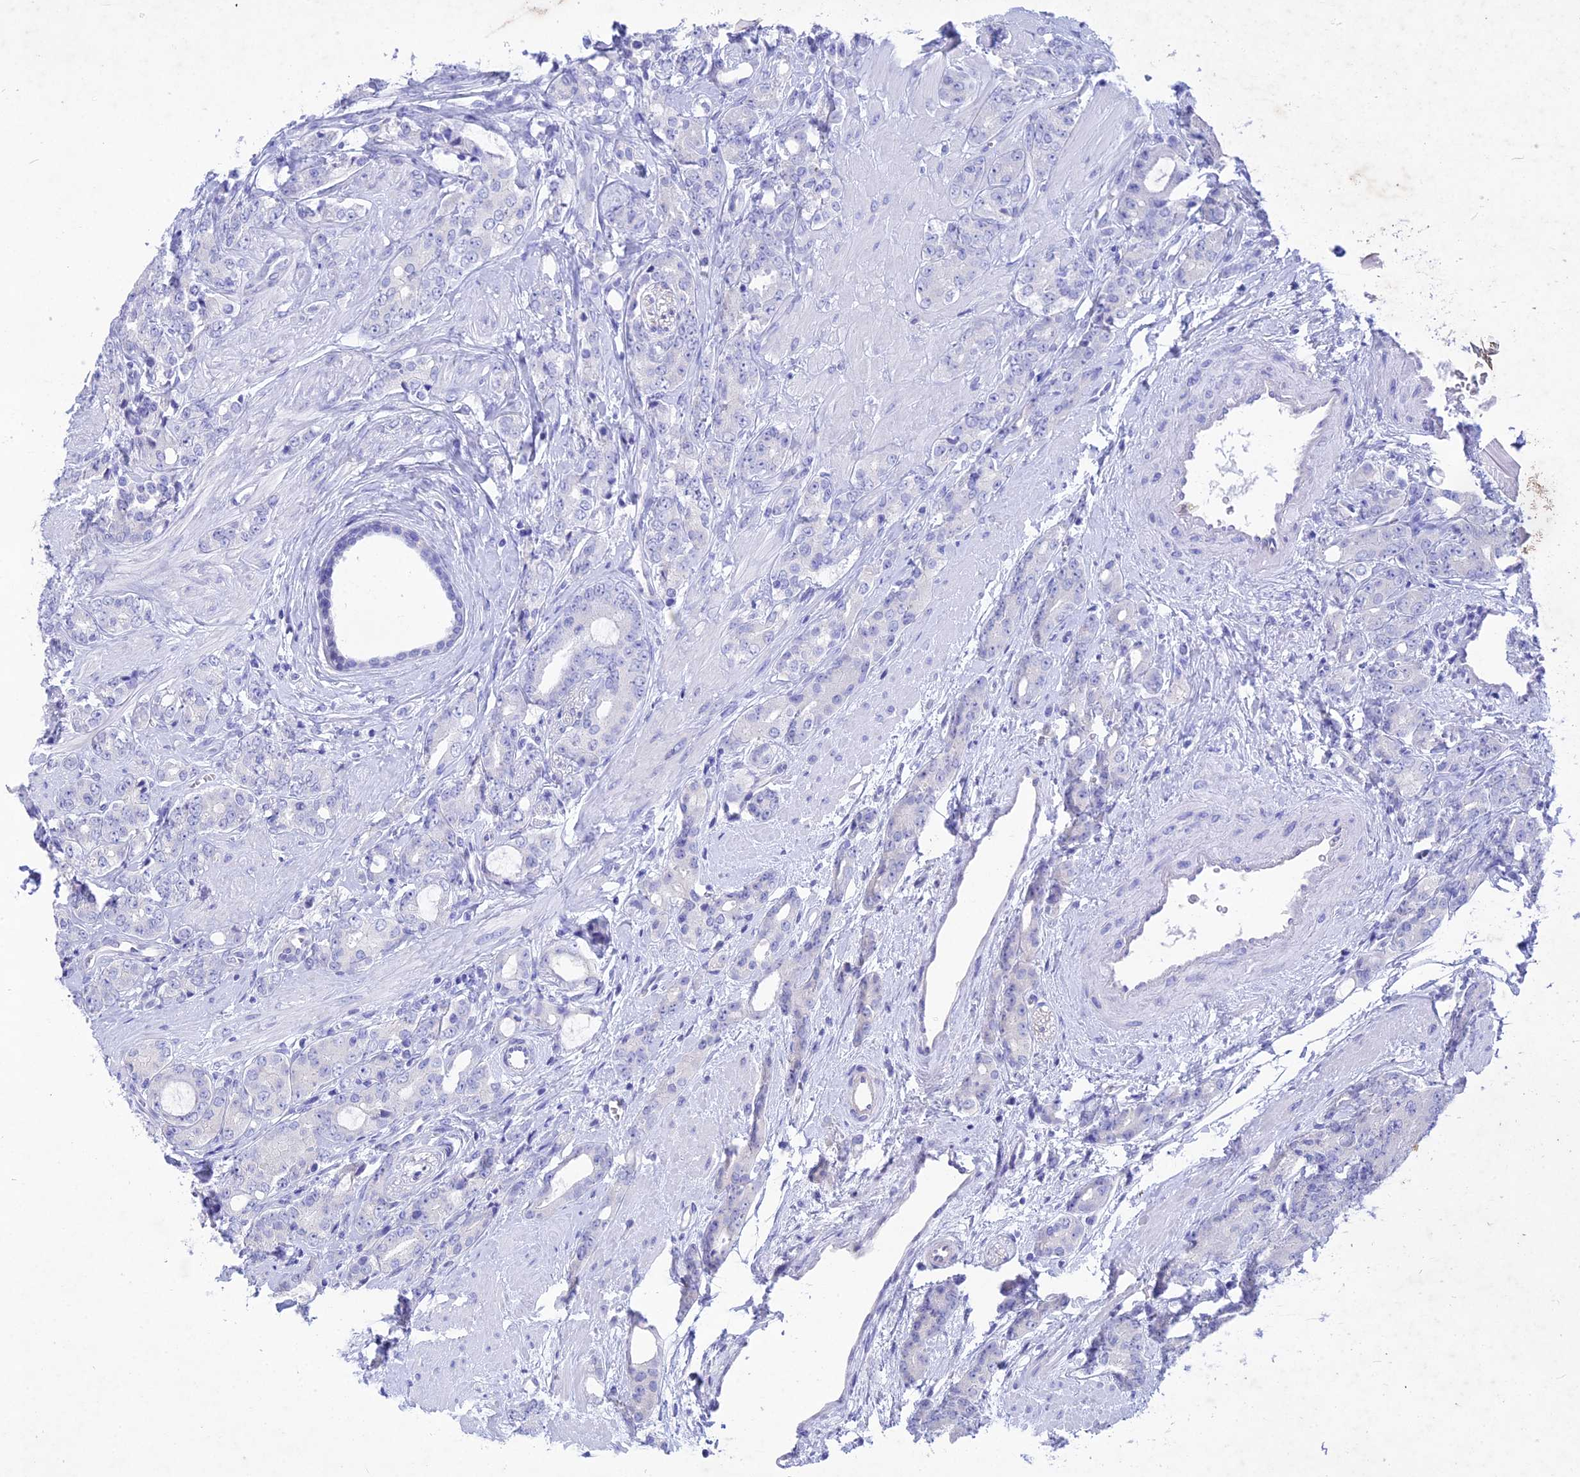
{"staining": {"intensity": "negative", "quantity": "none", "location": "none"}, "tissue": "prostate cancer", "cell_type": "Tumor cells", "image_type": "cancer", "snomed": [{"axis": "morphology", "description": "Adenocarcinoma, High grade"}, {"axis": "topography", "description": "Prostate"}], "caption": "IHC micrograph of neoplastic tissue: prostate cancer stained with DAB demonstrates no significant protein expression in tumor cells. Brightfield microscopy of immunohistochemistry (IHC) stained with DAB (3,3'-diaminobenzidine) (brown) and hematoxylin (blue), captured at high magnification.", "gene": "BTBD19", "patient": {"sex": "male", "age": 62}}